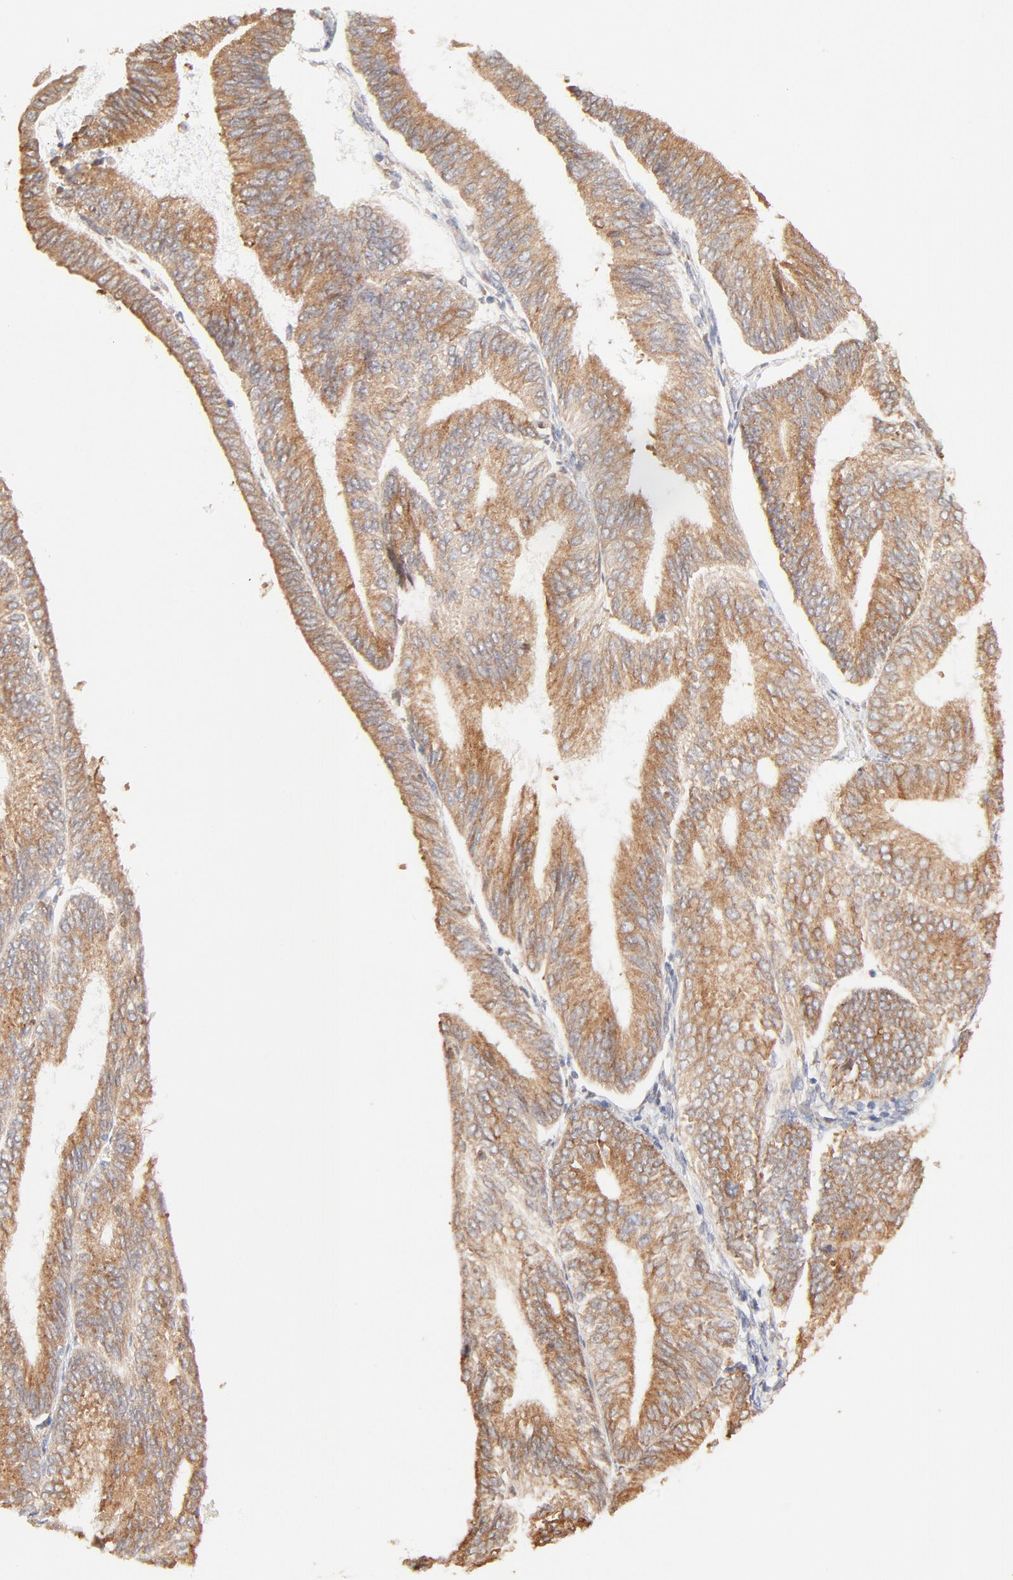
{"staining": {"intensity": "strong", "quantity": ">75%", "location": "cytoplasmic/membranous"}, "tissue": "endometrial cancer", "cell_type": "Tumor cells", "image_type": "cancer", "snomed": [{"axis": "morphology", "description": "Adenocarcinoma, NOS"}, {"axis": "topography", "description": "Endometrium"}], "caption": "Protein staining by immunohistochemistry (IHC) exhibits strong cytoplasmic/membranous expression in about >75% of tumor cells in endometrial cancer.", "gene": "PARP12", "patient": {"sex": "female", "age": 55}}